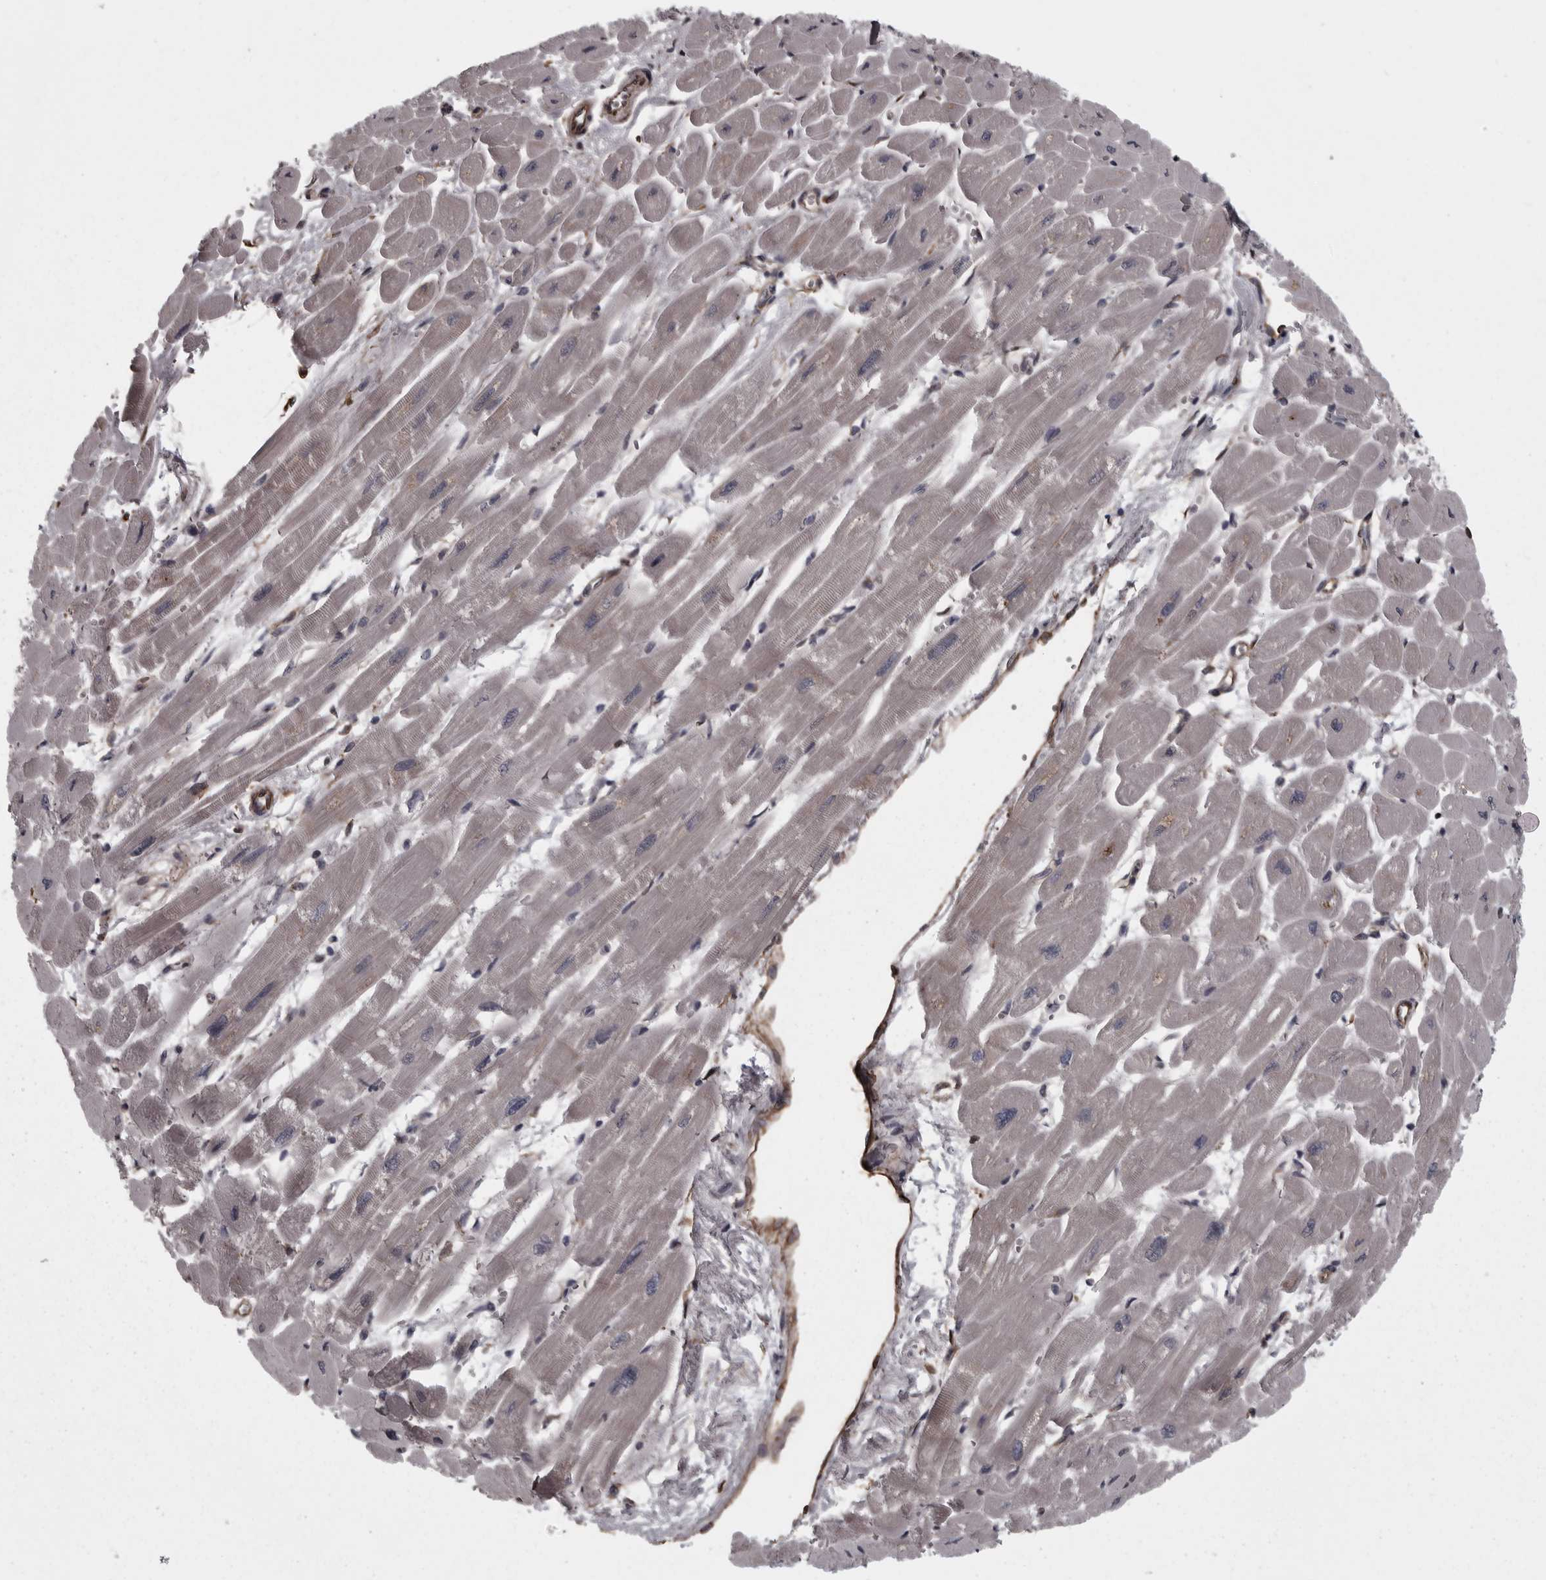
{"staining": {"intensity": "negative", "quantity": "none", "location": "none"}, "tissue": "heart muscle", "cell_type": "Cardiomyocytes", "image_type": "normal", "snomed": [{"axis": "morphology", "description": "Normal tissue, NOS"}, {"axis": "topography", "description": "Heart"}], "caption": "IHC image of normal heart muscle: heart muscle stained with DAB shows no significant protein expression in cardiomyocytes. Nuclei are stained in blue.", "gene": "FAAP100", "patient": {"sex": "female", "age": 54}}